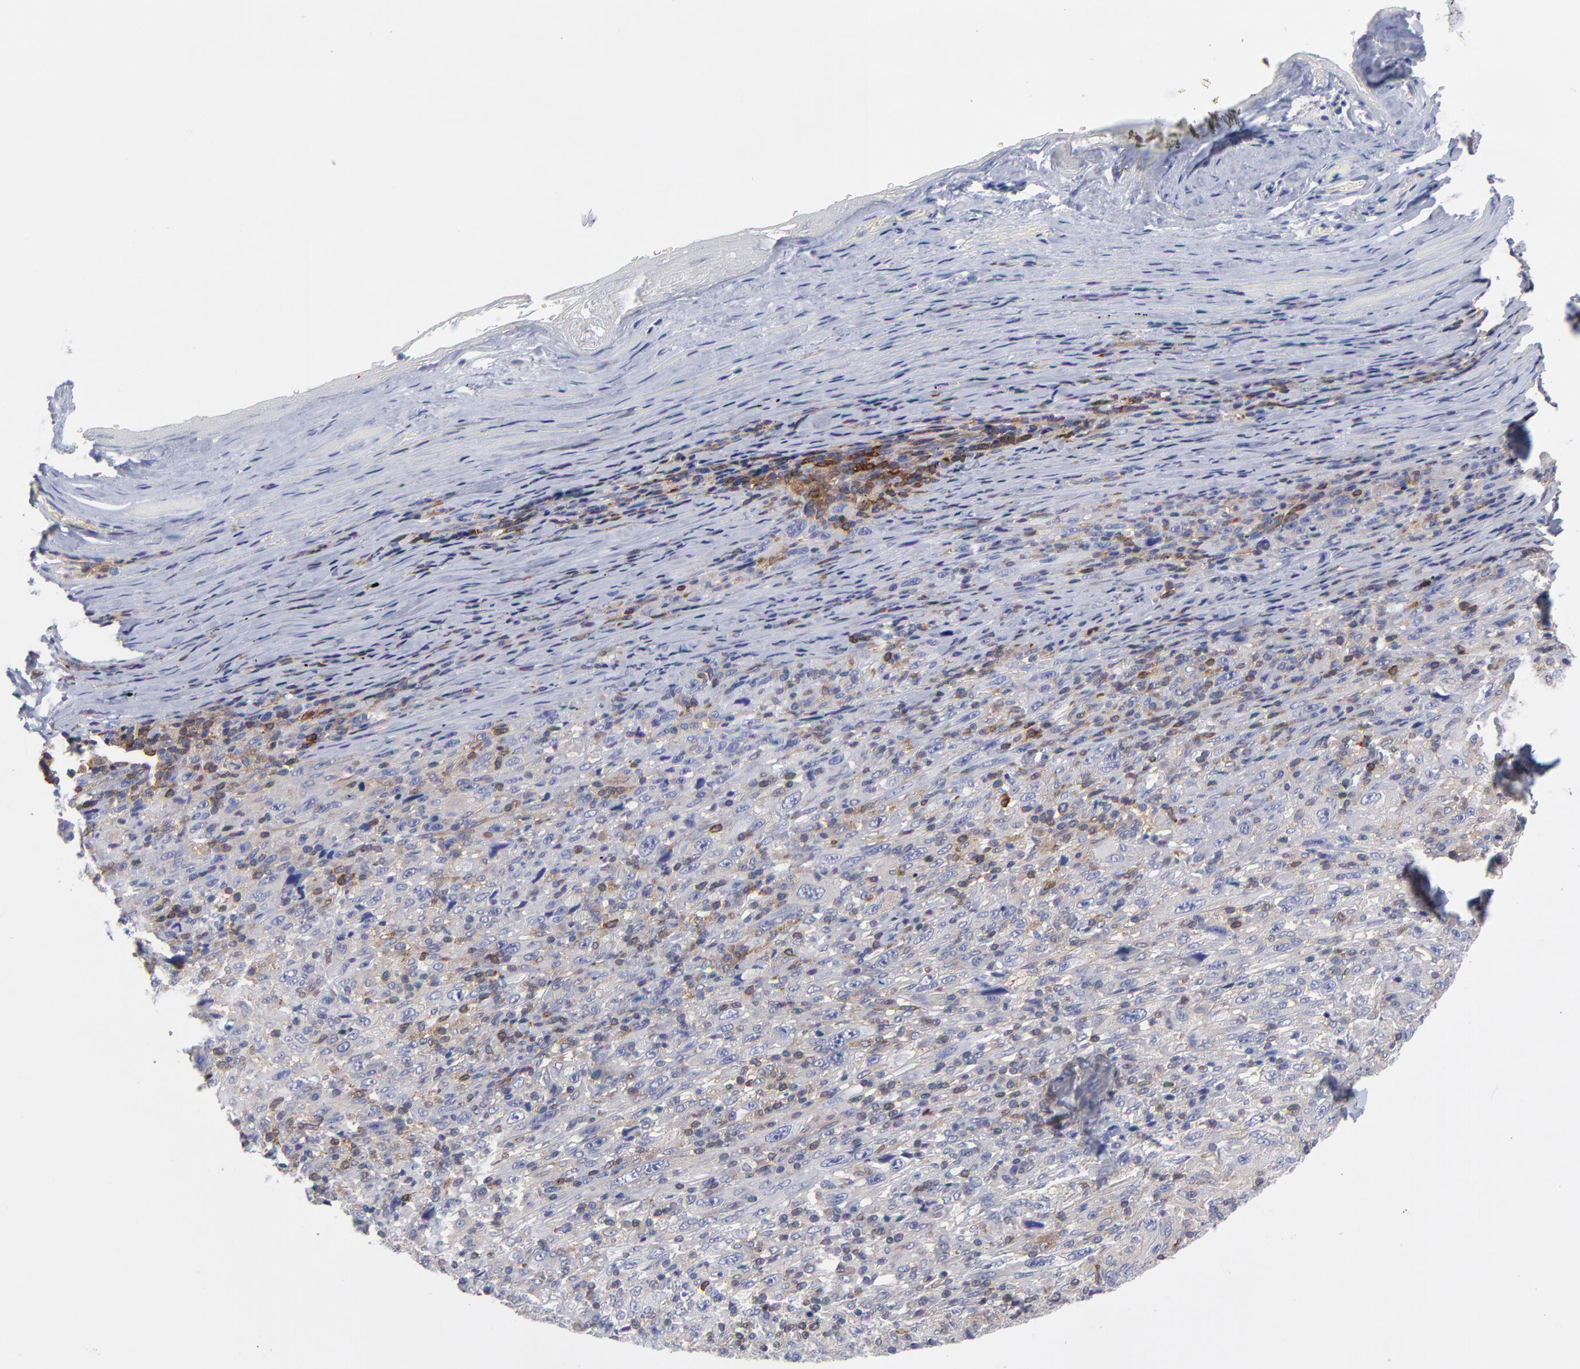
{"staining": {"intensity": "weak", "quantity": "25%-75%", "location": "cytoplasmic/membranous"}, "tissue": "melanoma", "cell_type": "Tumor cells", "image_type": "cancer", "snomed": [{"axis": "morphology", "description": "Malignant melanoma, Metastatic site"}, {"axis": "topography", "description": "Skin"}], "caption": "A photomicrograph of melanoma stained for a protein displays weak cytoplasmic/membranous brown staining in tumor cells. Using DAB (3,3'-diaminobenzidine) (brown) and hematoxylin (blue) stains, captured at high magnification using brightfield microscopy.", "gene": "NFKBIA", "patient": {"sex": "female", "age": 56}}